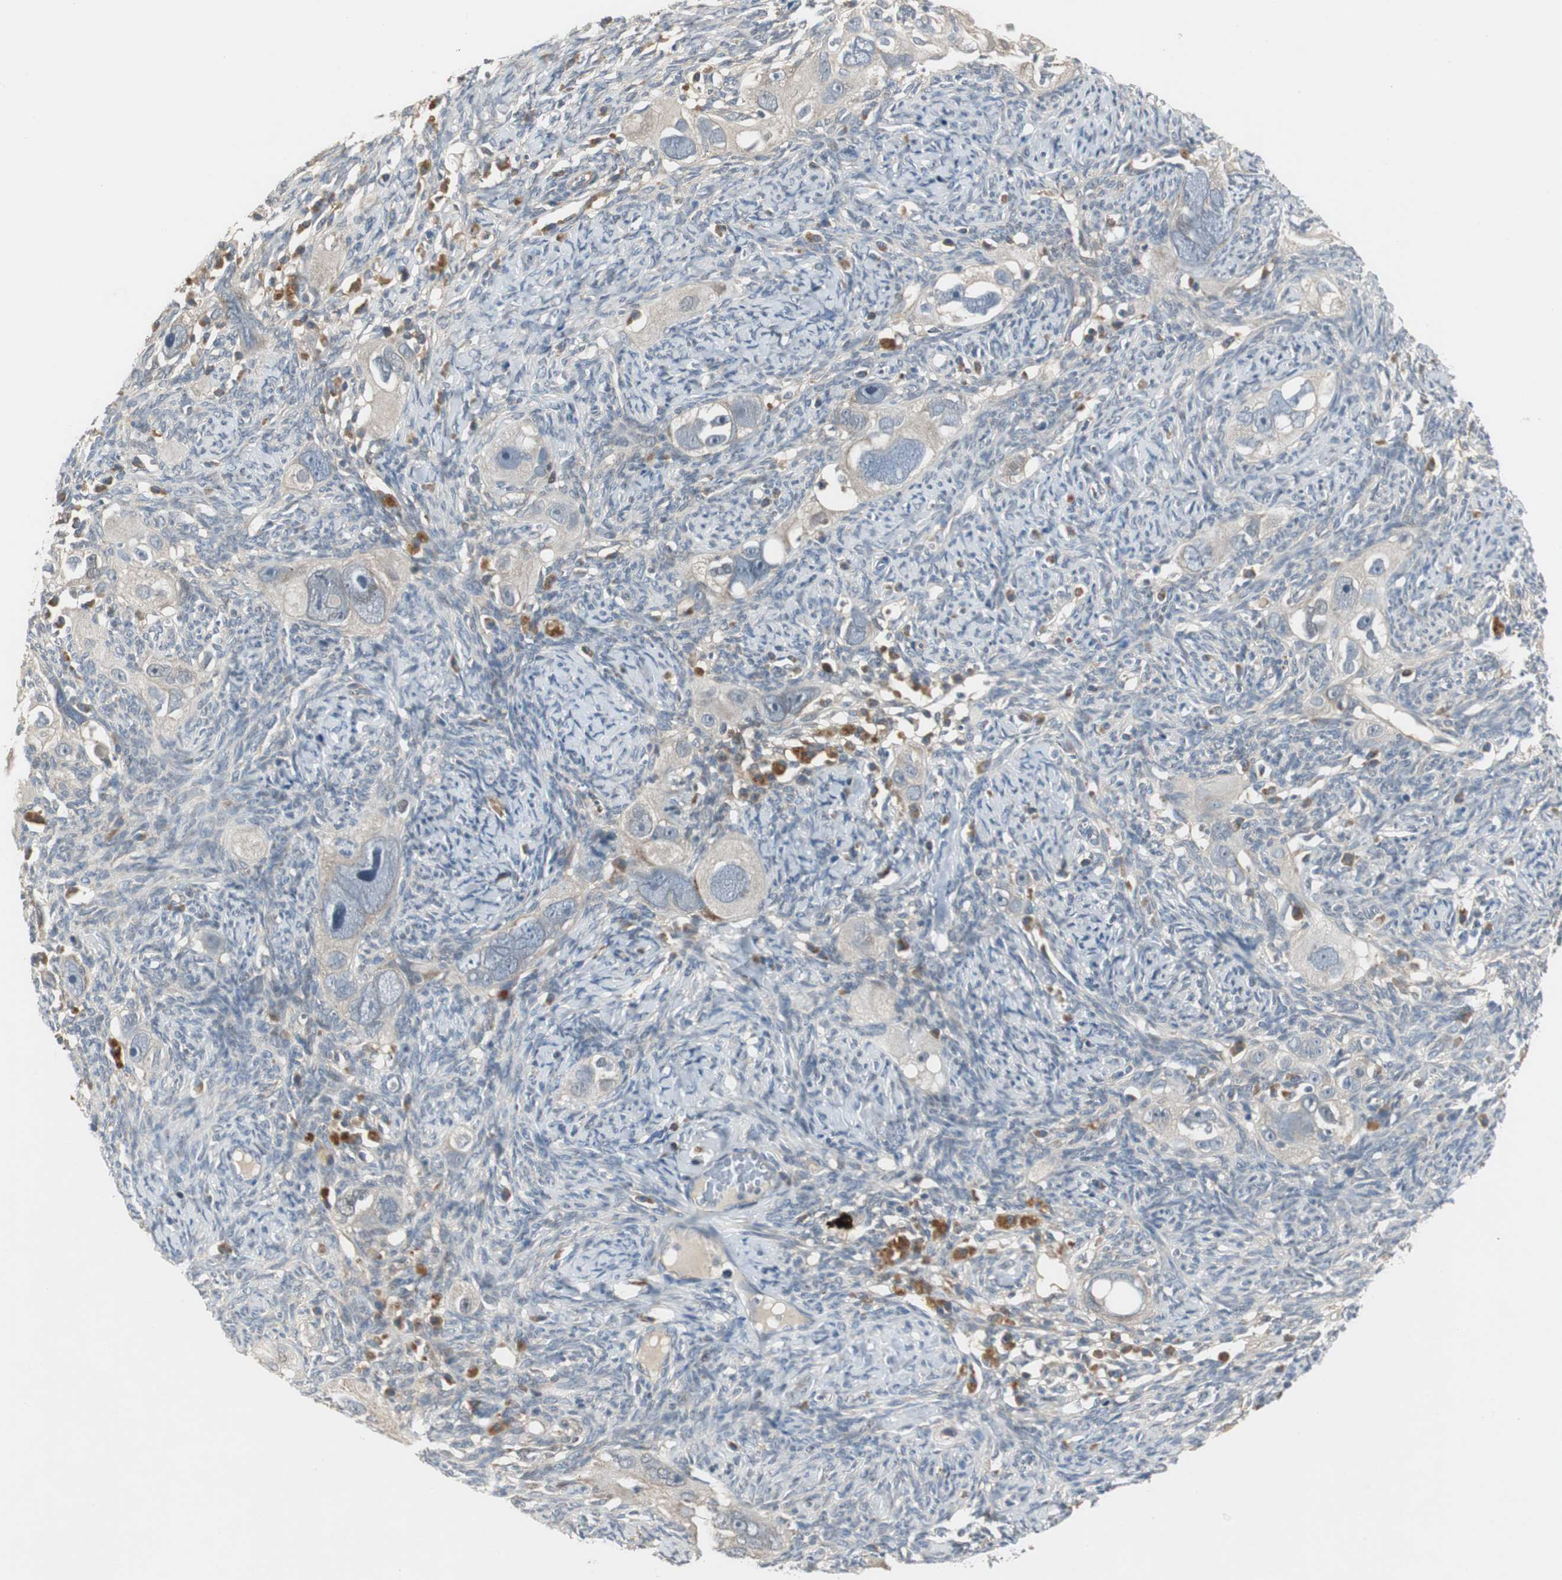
{"staining": {"intensity": "negative", "quantity": "none", "location": "none"}, "tissue": "ovarian cancer", "cell_type": "Tumor cells", "image_type": "cancer", "snomed": [{"axis": "morphology", "description": "Normal tissue, NOS"}, {"axis": "morphology", "description": "Cystadenocarcinoma, serous, NOS"}, {"axis": "topography", "description": "Ovary"}], "caption": "High magnification brightfield microscopy of ovarian serous cystadenocarcinoma stained with DAB (3,3'-diaminobenzidine) (brown) and counterstained with hematoxylin (blue): tumor cells show no significant positivity.", "gene": "MYT1", "patient": {"sex": "female", "age": 62}}